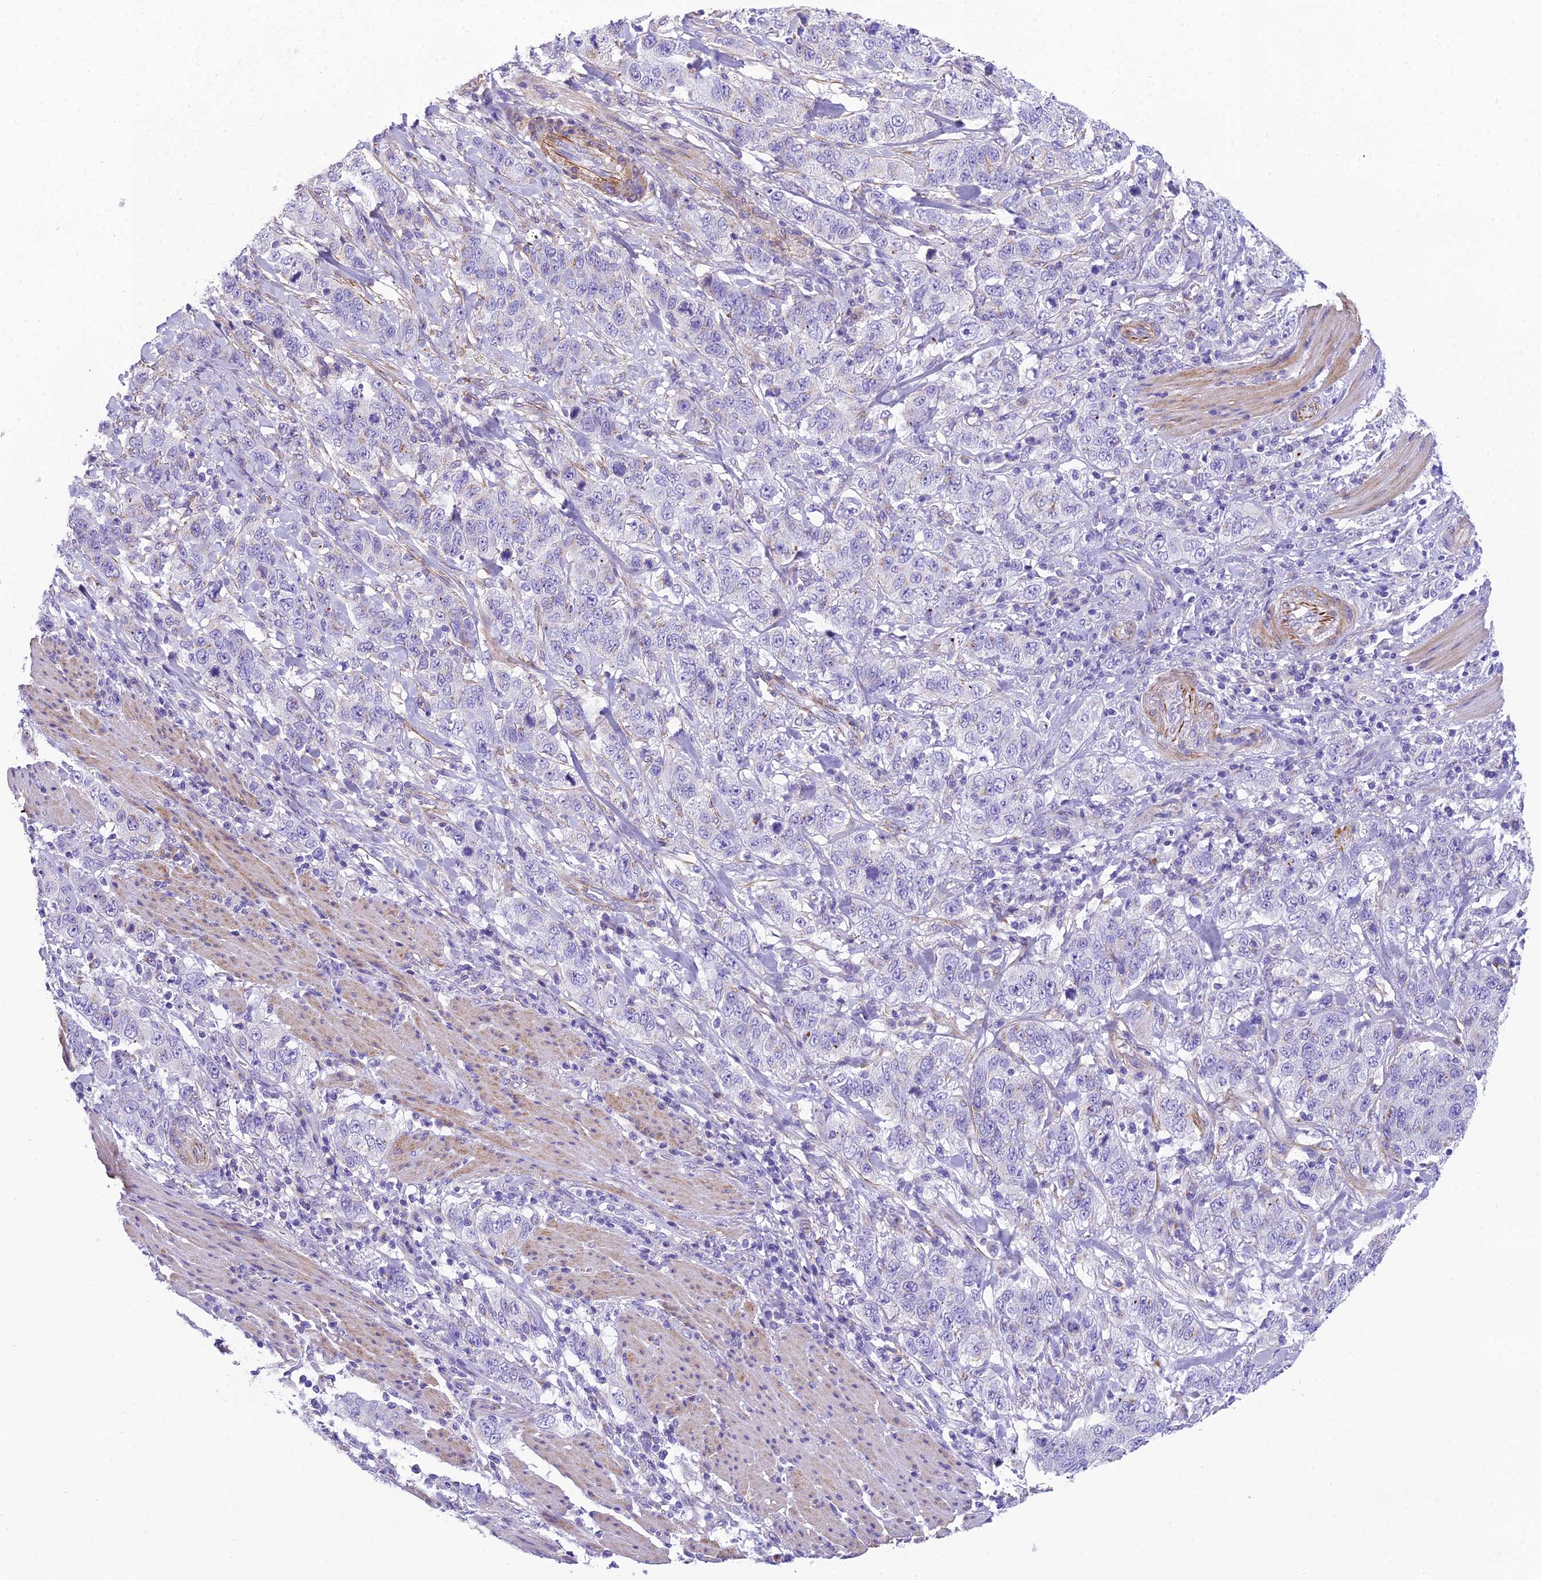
{"staining": {"intensity": "negative", "quantity": "none", "location": "none"}, "tissue": "stomach cancer", "cell_type": "Tumor cells", "image_type": "cancer", "snomed": [{"axis": "morphology", "description": "Adenocarcinoma, NOS"}, {"axis": "topography", "description": "Stomach"}], "caption": "This is a photomicrograph of IHC staining of stomach adenocarcinoma, which shows no positivity in tumor cells.", "gene": "GFRA1", "patient": {"sex": "male", "age": 48}}